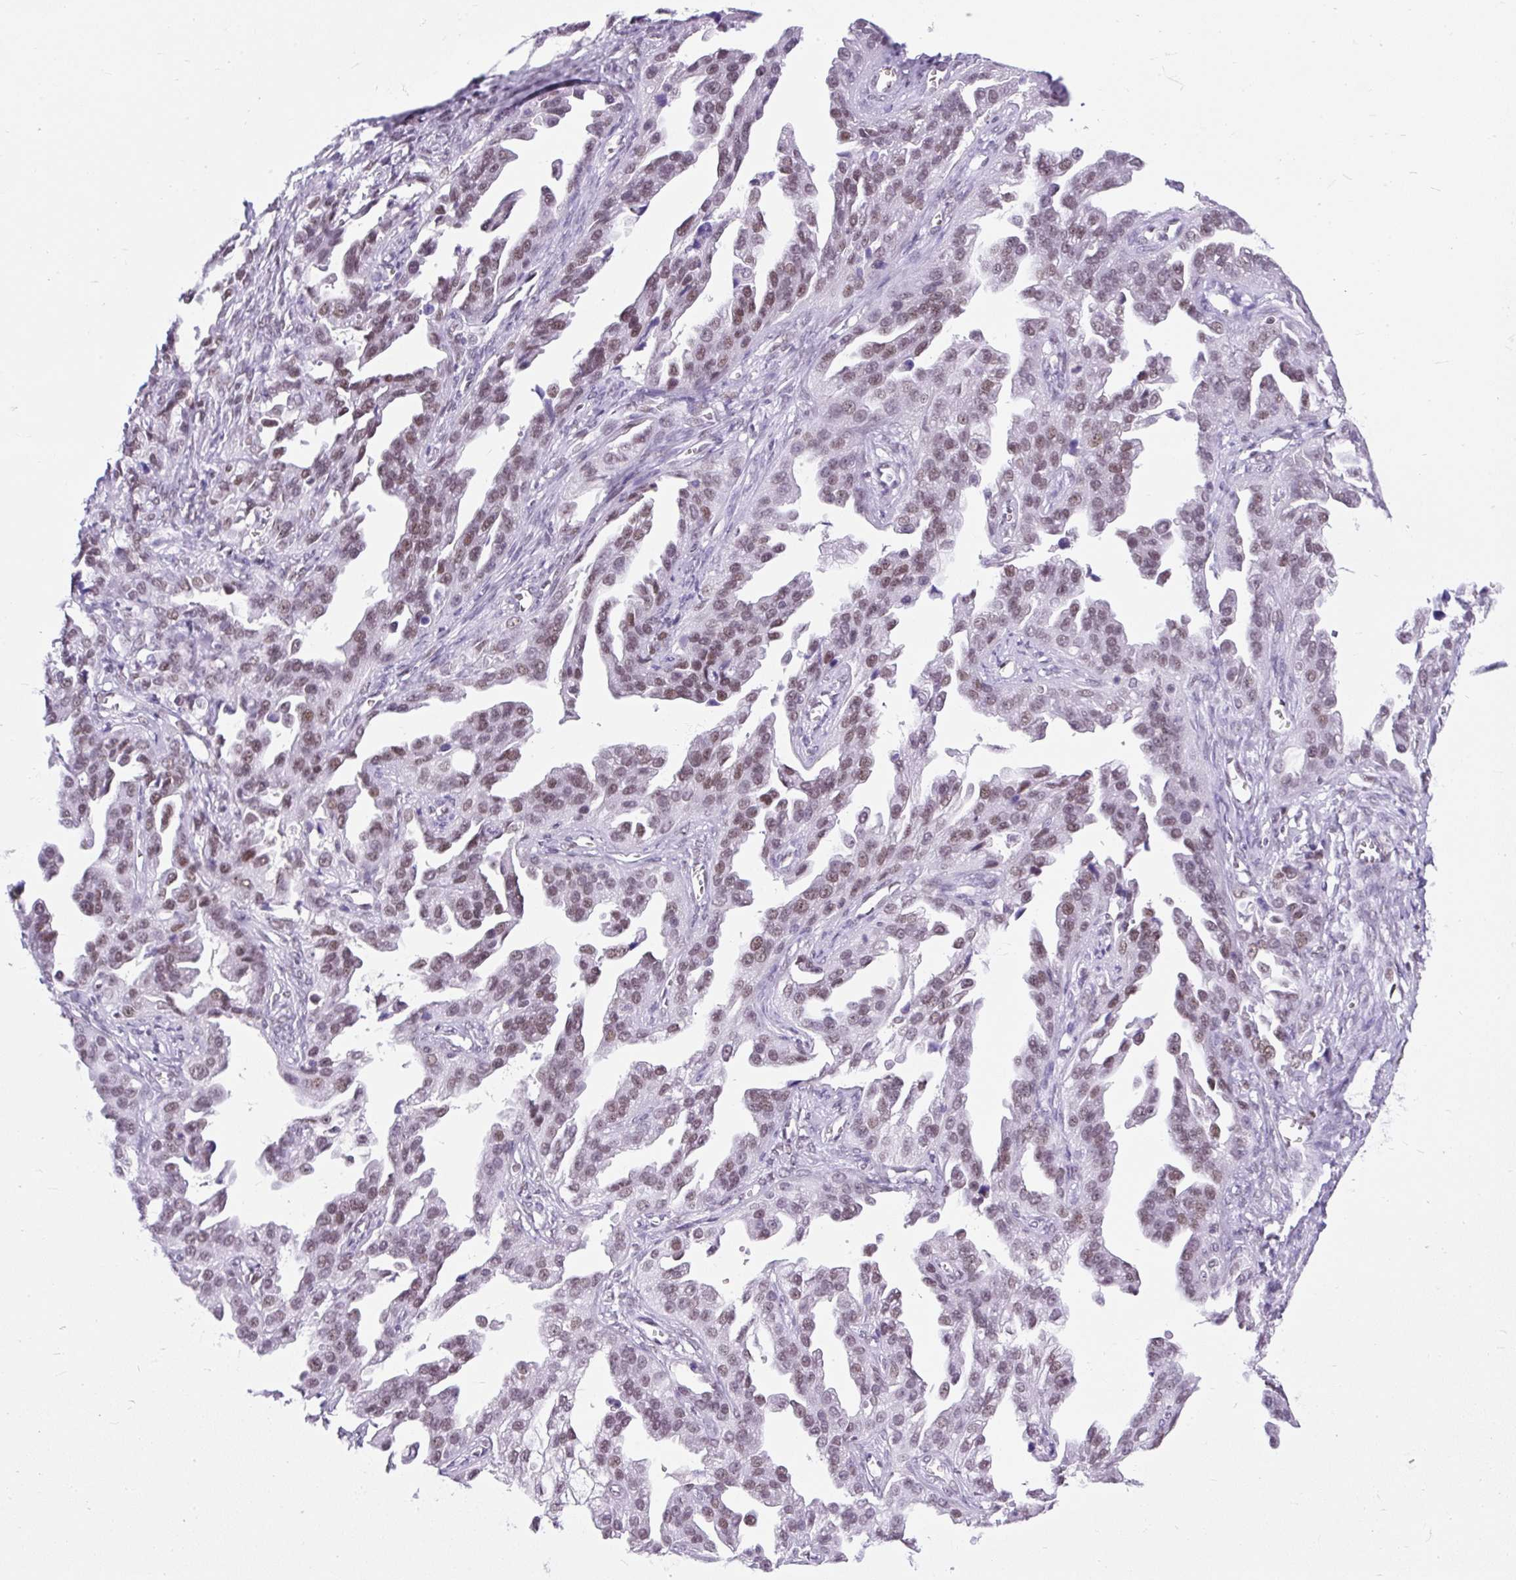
{"staining": {"intensity": "weak", "quantity": "25%-75%", "location": "nuclear"}, "tissue": "ovarian cancer", "cell_type": "Tumor cells", "image_type": "cancer", "snomed": [{"axis": "morphology", "description": "Cystadenocarcinoma, serous, NOS"}, {"axis": "topography", "description": "Ovary"}], "caption": "Serous cystadenocarcinoma (ovarian) tissue shows weak nuclear expression in approximately 25%-75% of tumor cells, visualized by immunohistochemistry.", "gene": "PLCXD2", "patient": {"sex": "female", "age": 75}}